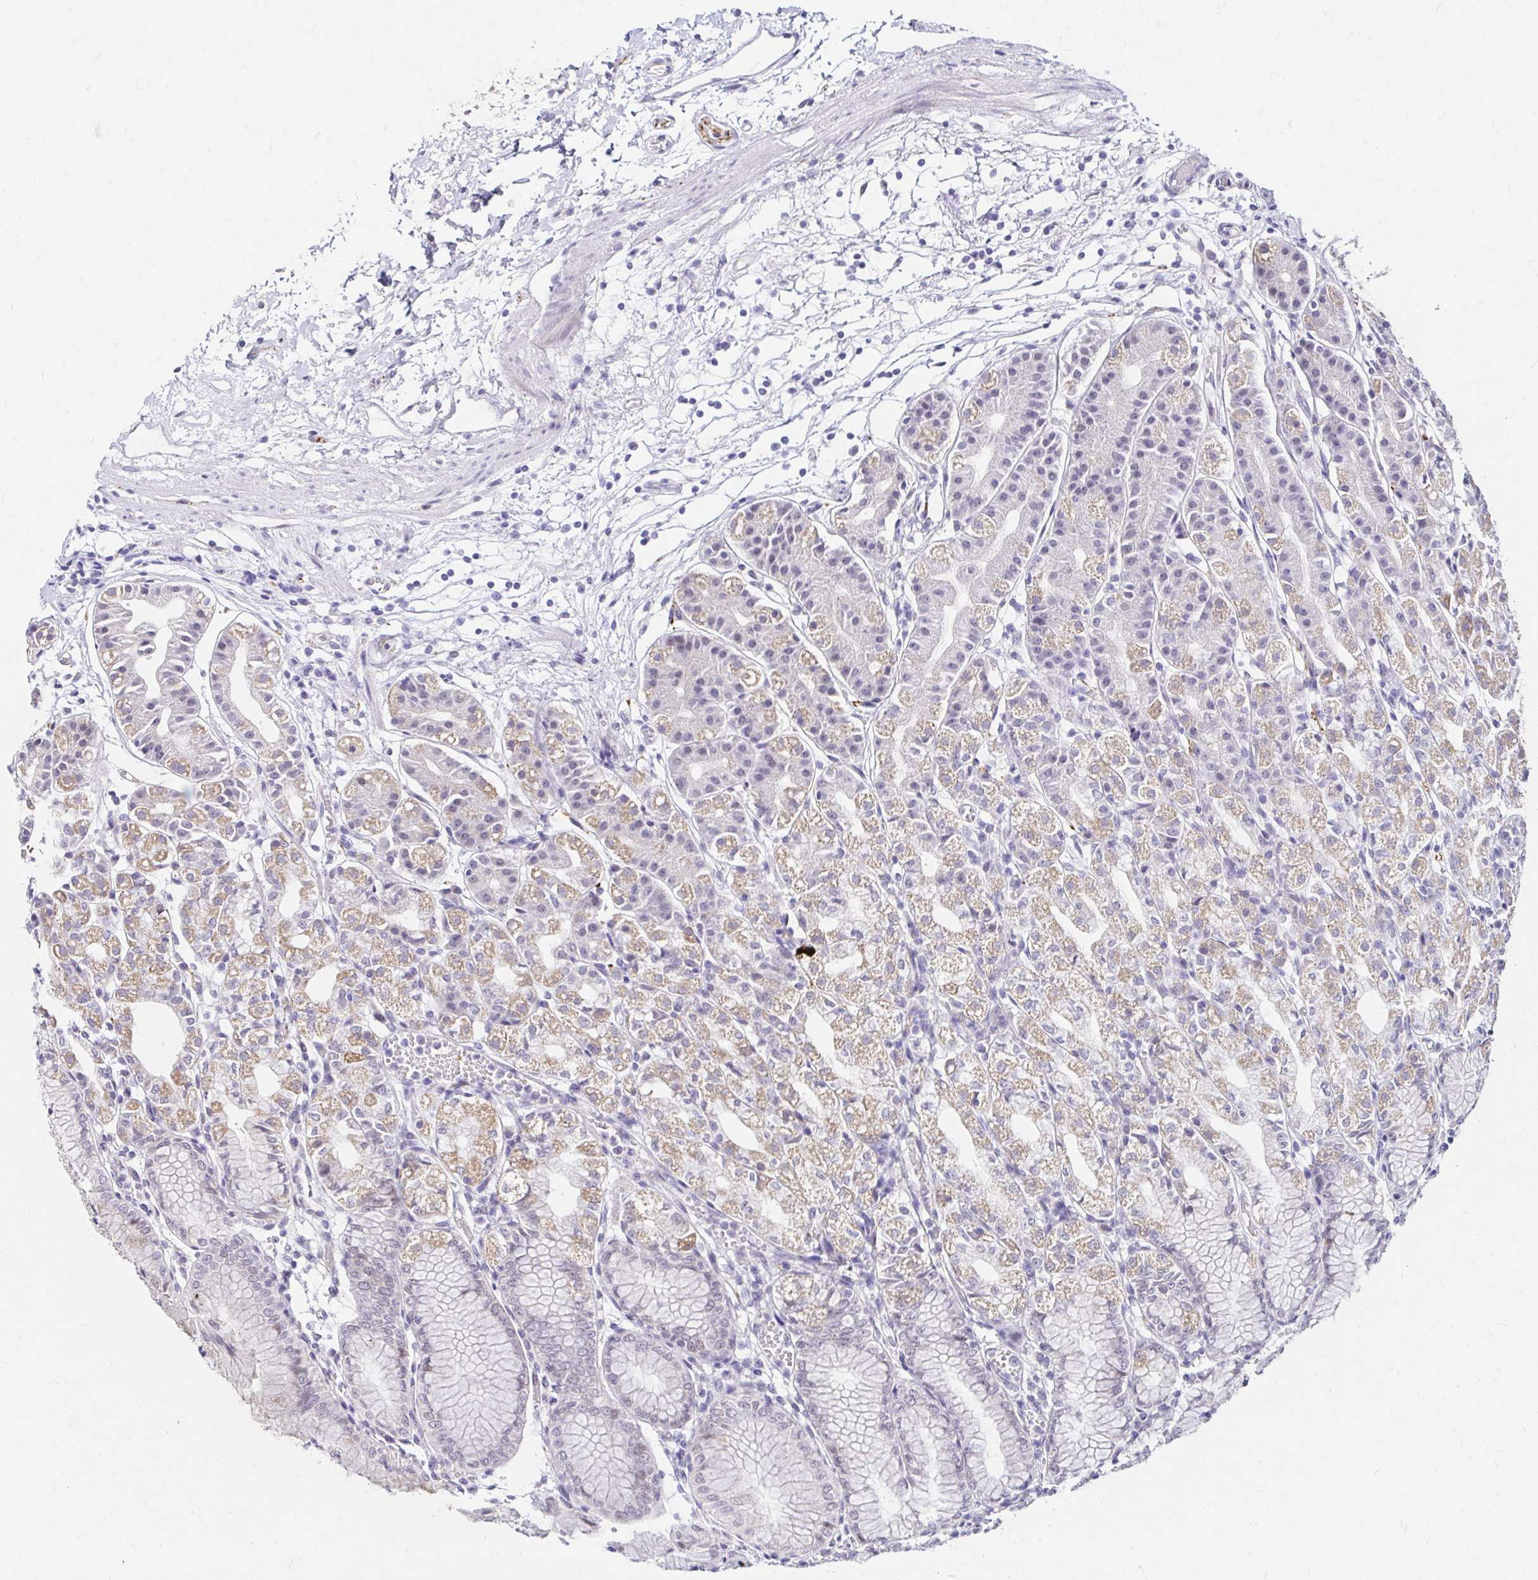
{"staining": {"intensity": "moderate", "quantity": "25%-75%", "location": "cytoplasmic/membranous"}, "tissue": "stomach", "cell_type": "Glandular cells", "image_type": "normal", "snomed": [{"axis": "morphology", "description": "Normal tissue, NOS"}, {"axis": "topography", "description": "Stomach"}], "caption": "Protein expression analysis of normal human stomach reveals moderate cytoplasmic/membranous staining in about 25%-75% of glandular cells.", "gene": "GUCY1A1", "patient": {"sex": "female", "age": 57}}